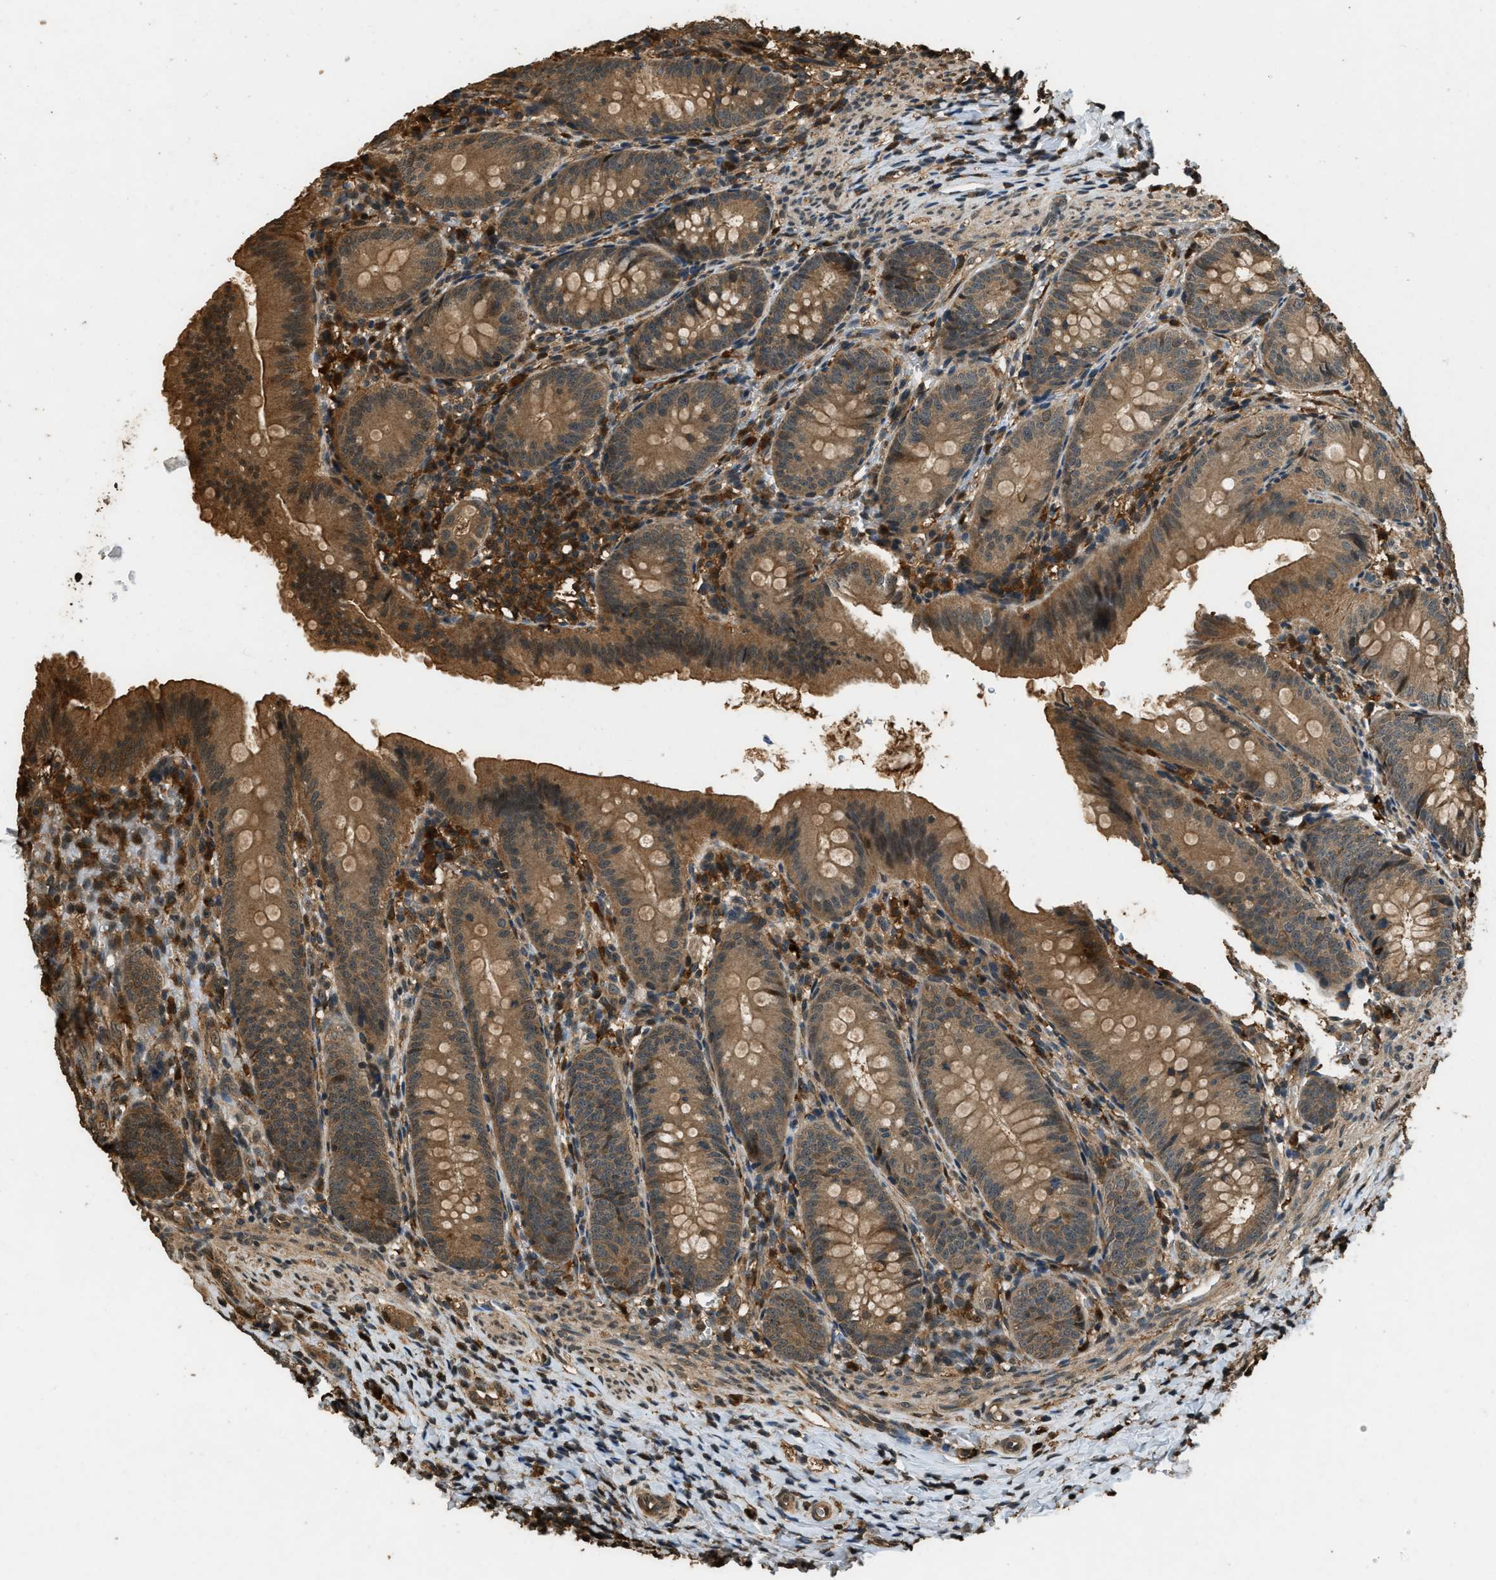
{"staining": {"intensity": "moderate", "quantity": ">75%", "location": "cytoplasmic/membranous"}, "tissue": "appendix", "cell_type": "Glandular cells", "image_type": "normal", "snomed": [{"axis": "morphology", "description": "Normal tissue, NOS"}, {"axis": "topography", "description": "Appendix"}], "caption": "This image exhibits immunohistochemistry (IHC) staining of unremarkable appendix, with medium moderate cytoplasmic/membranous expression in about >75% of glandular cells.", "gene": "RAP2A", "patient": {"sex": "male", "age": 1}}